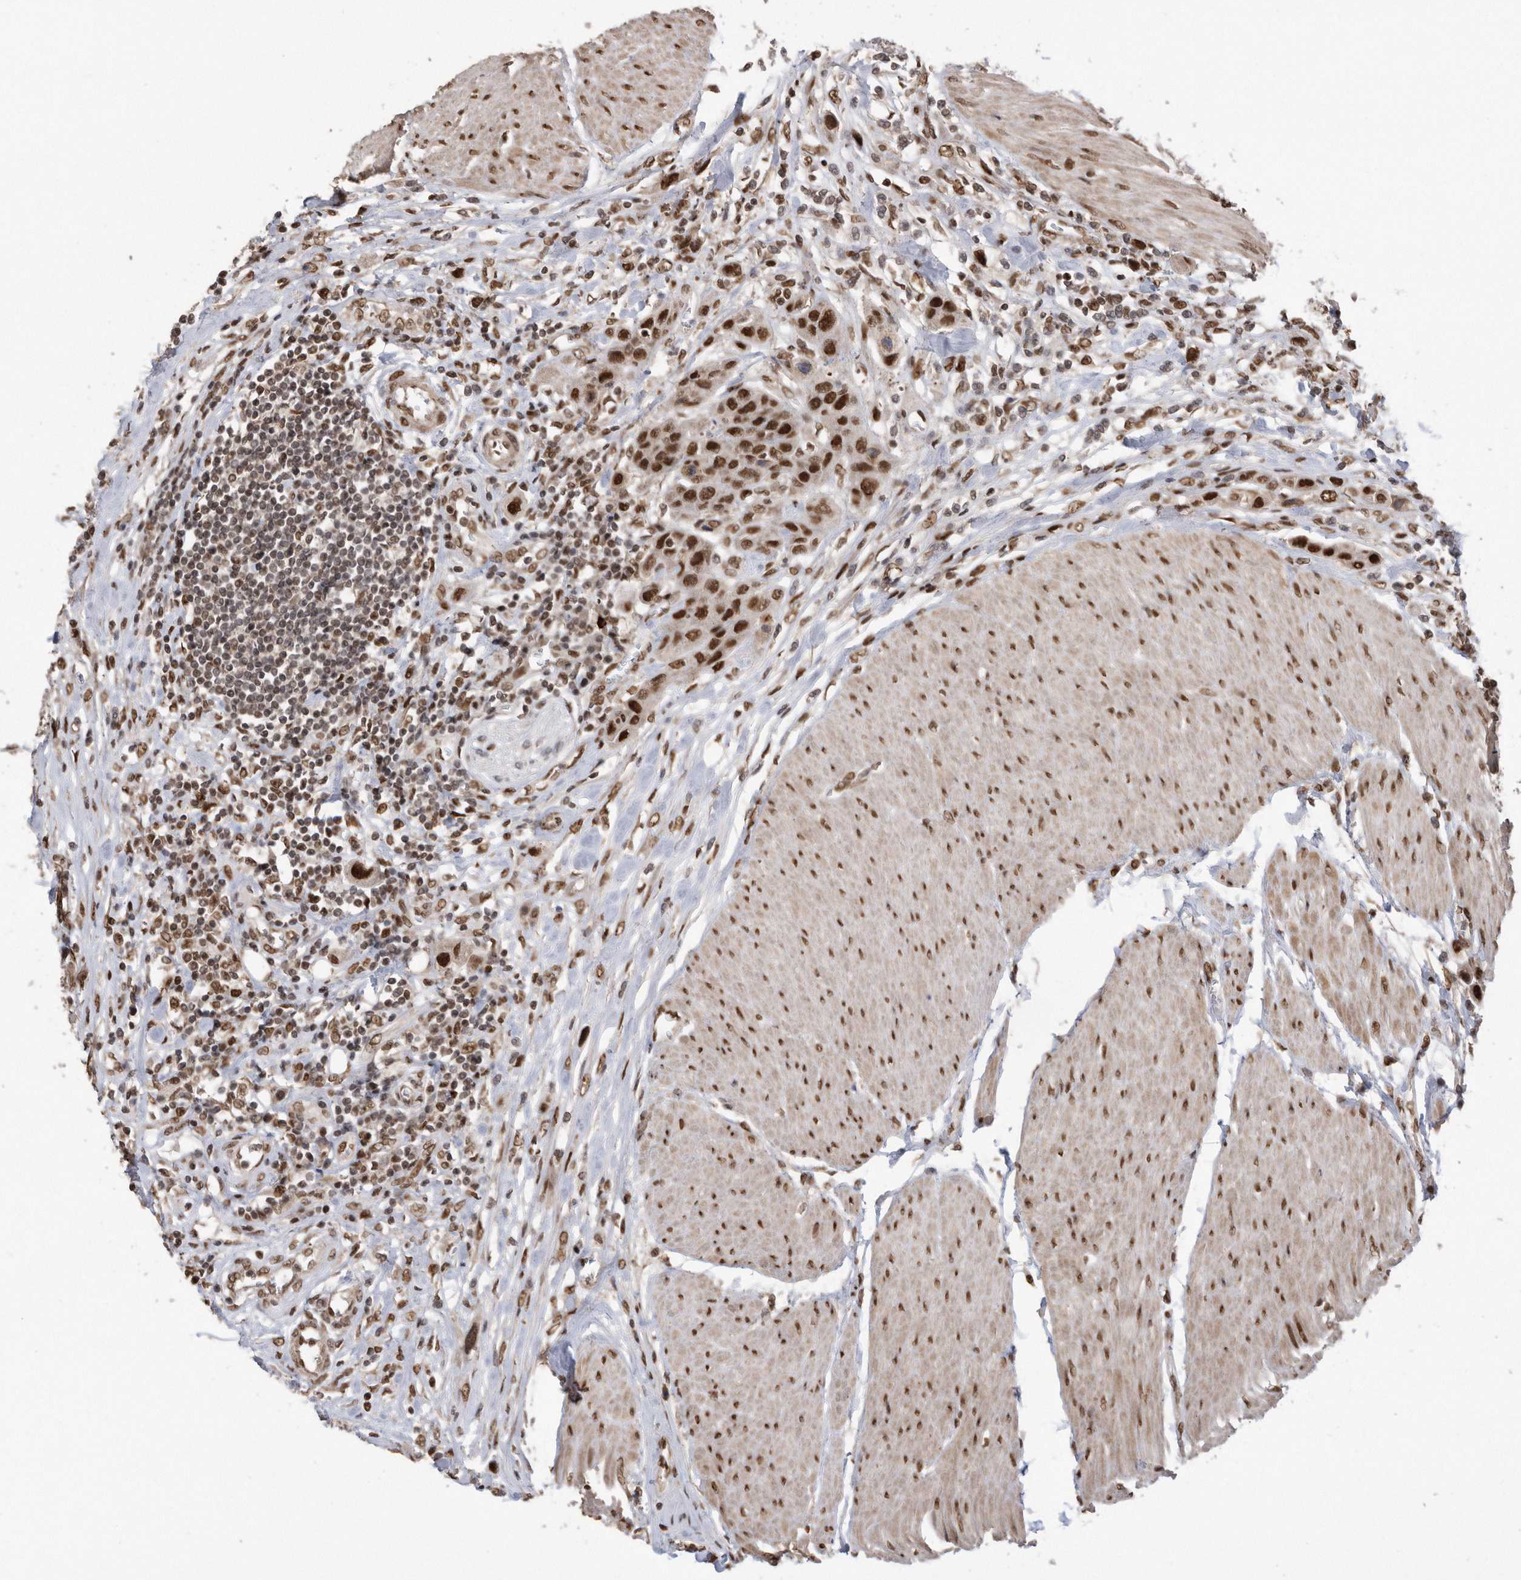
{"staining": {"intensity": "strong", "quantity": ">75%", "location": "nuclear"}, "tissue": "urothelial cancer", "cell_type": "Tumor cells", "image_type": "cancer", "snomed": [{"axis": "morphology", "description": "Urothelial carcinoma, High grade"}, {"axis": "topography", "description": "Urinary bladder"}], "caption": "Urothelial cancer stained with IHC exhibits strong nuclear expression in about >75% of tumor cells.", "gene": "TDRD3", "patient": {"sex": "male", "age": 50}}